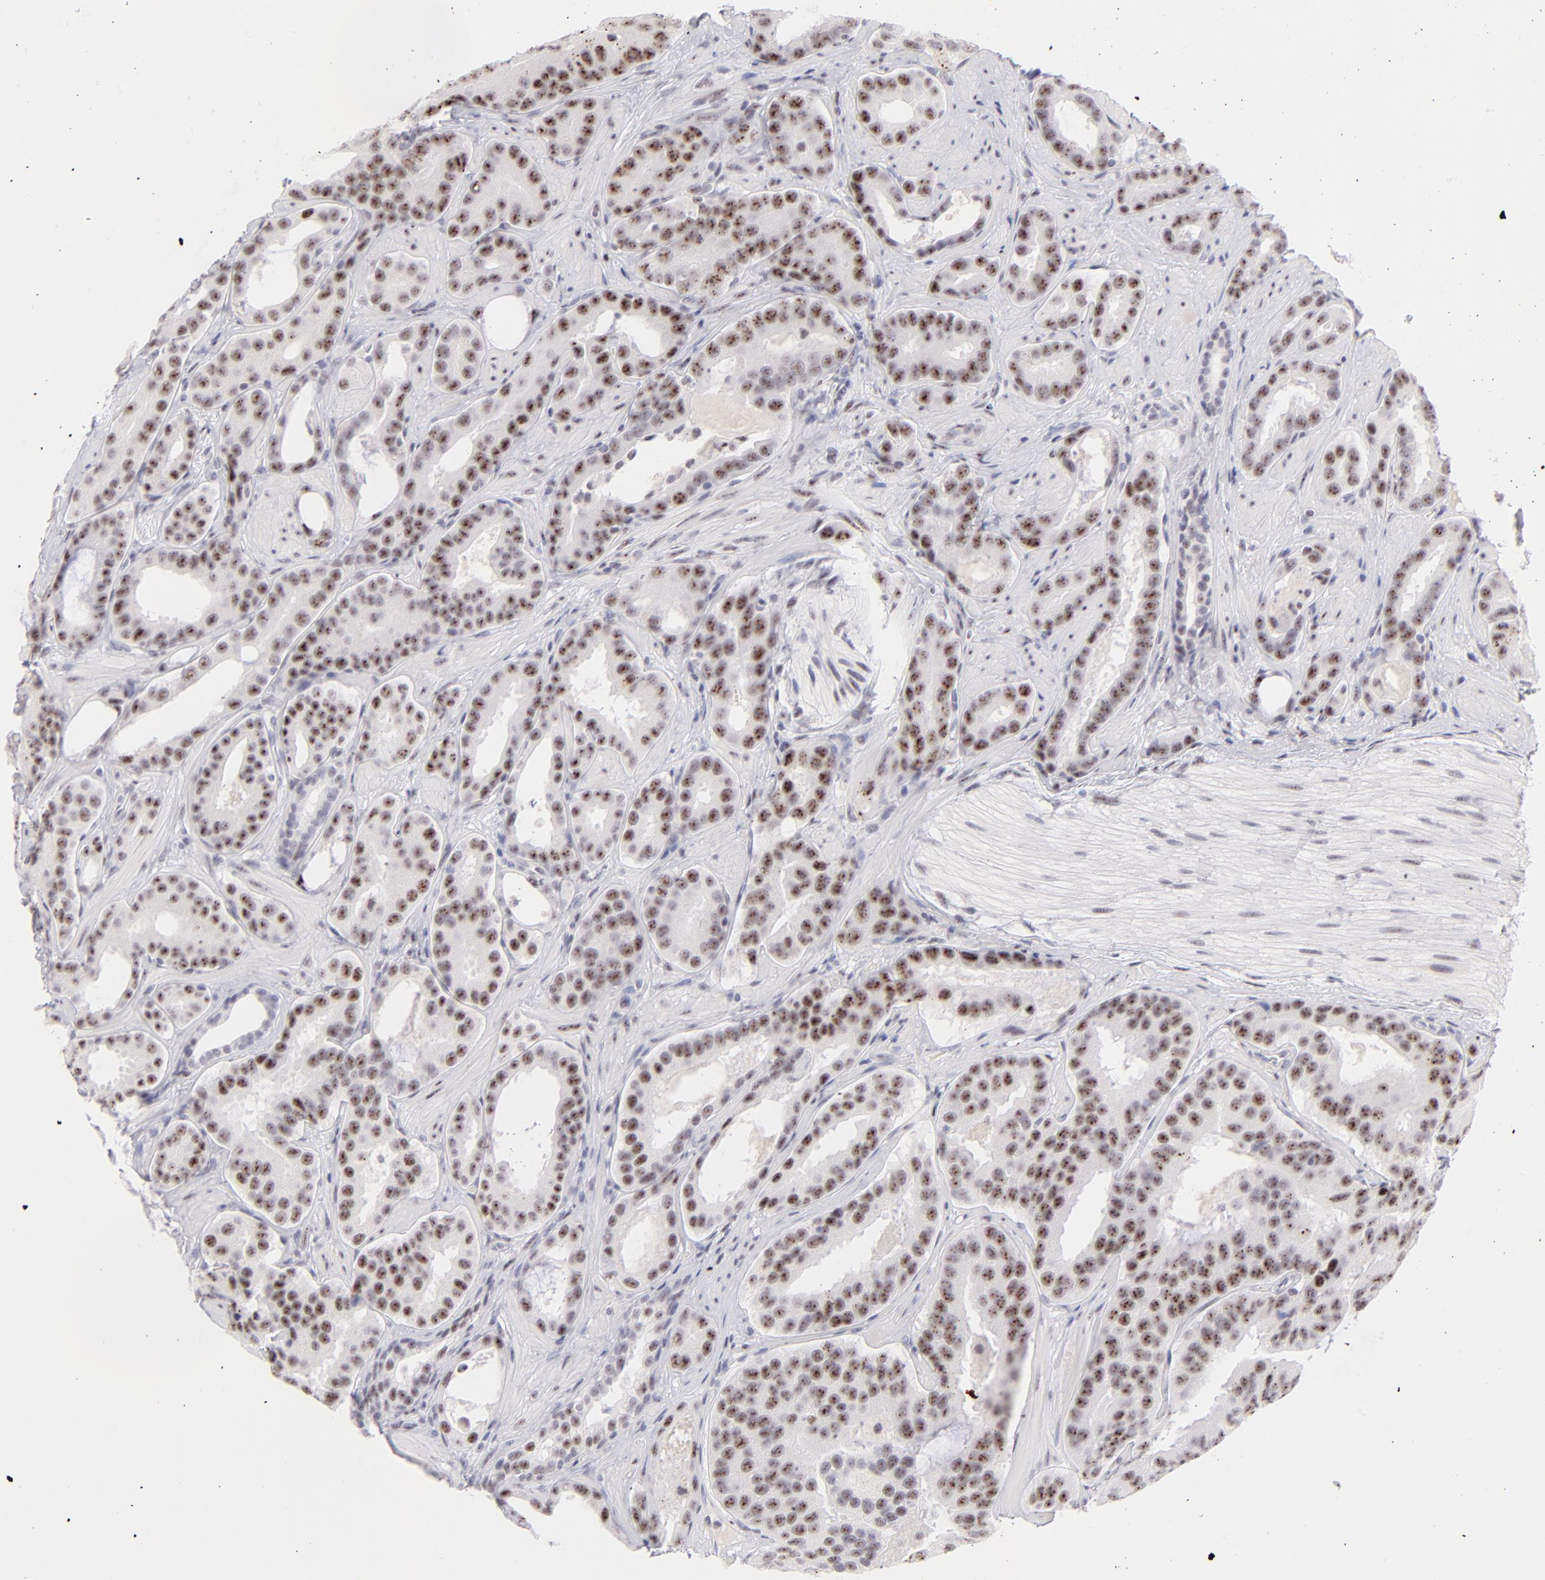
{"staining": {"intensity": "moderate", "quantity": ">75%", "location": "nuclear"}, "tissue": "prostate cancer", "cell_type": "Tumor cells", "image_type": "cancer", "snomed": [{"axis": "morphology", "description": "Adenocarcinoma, Low grade"}, {"axis": "topography", "description": "Prostate"}], "caption": "Brown immunohistochemical staining in prostate cancer (adenocarcinoma (low-grade)) demonstrates moderate nuclear staining in about >75% of tumor cells.", "gene": "CDC25C", "patient": {"sex": "male", "age": 59}}